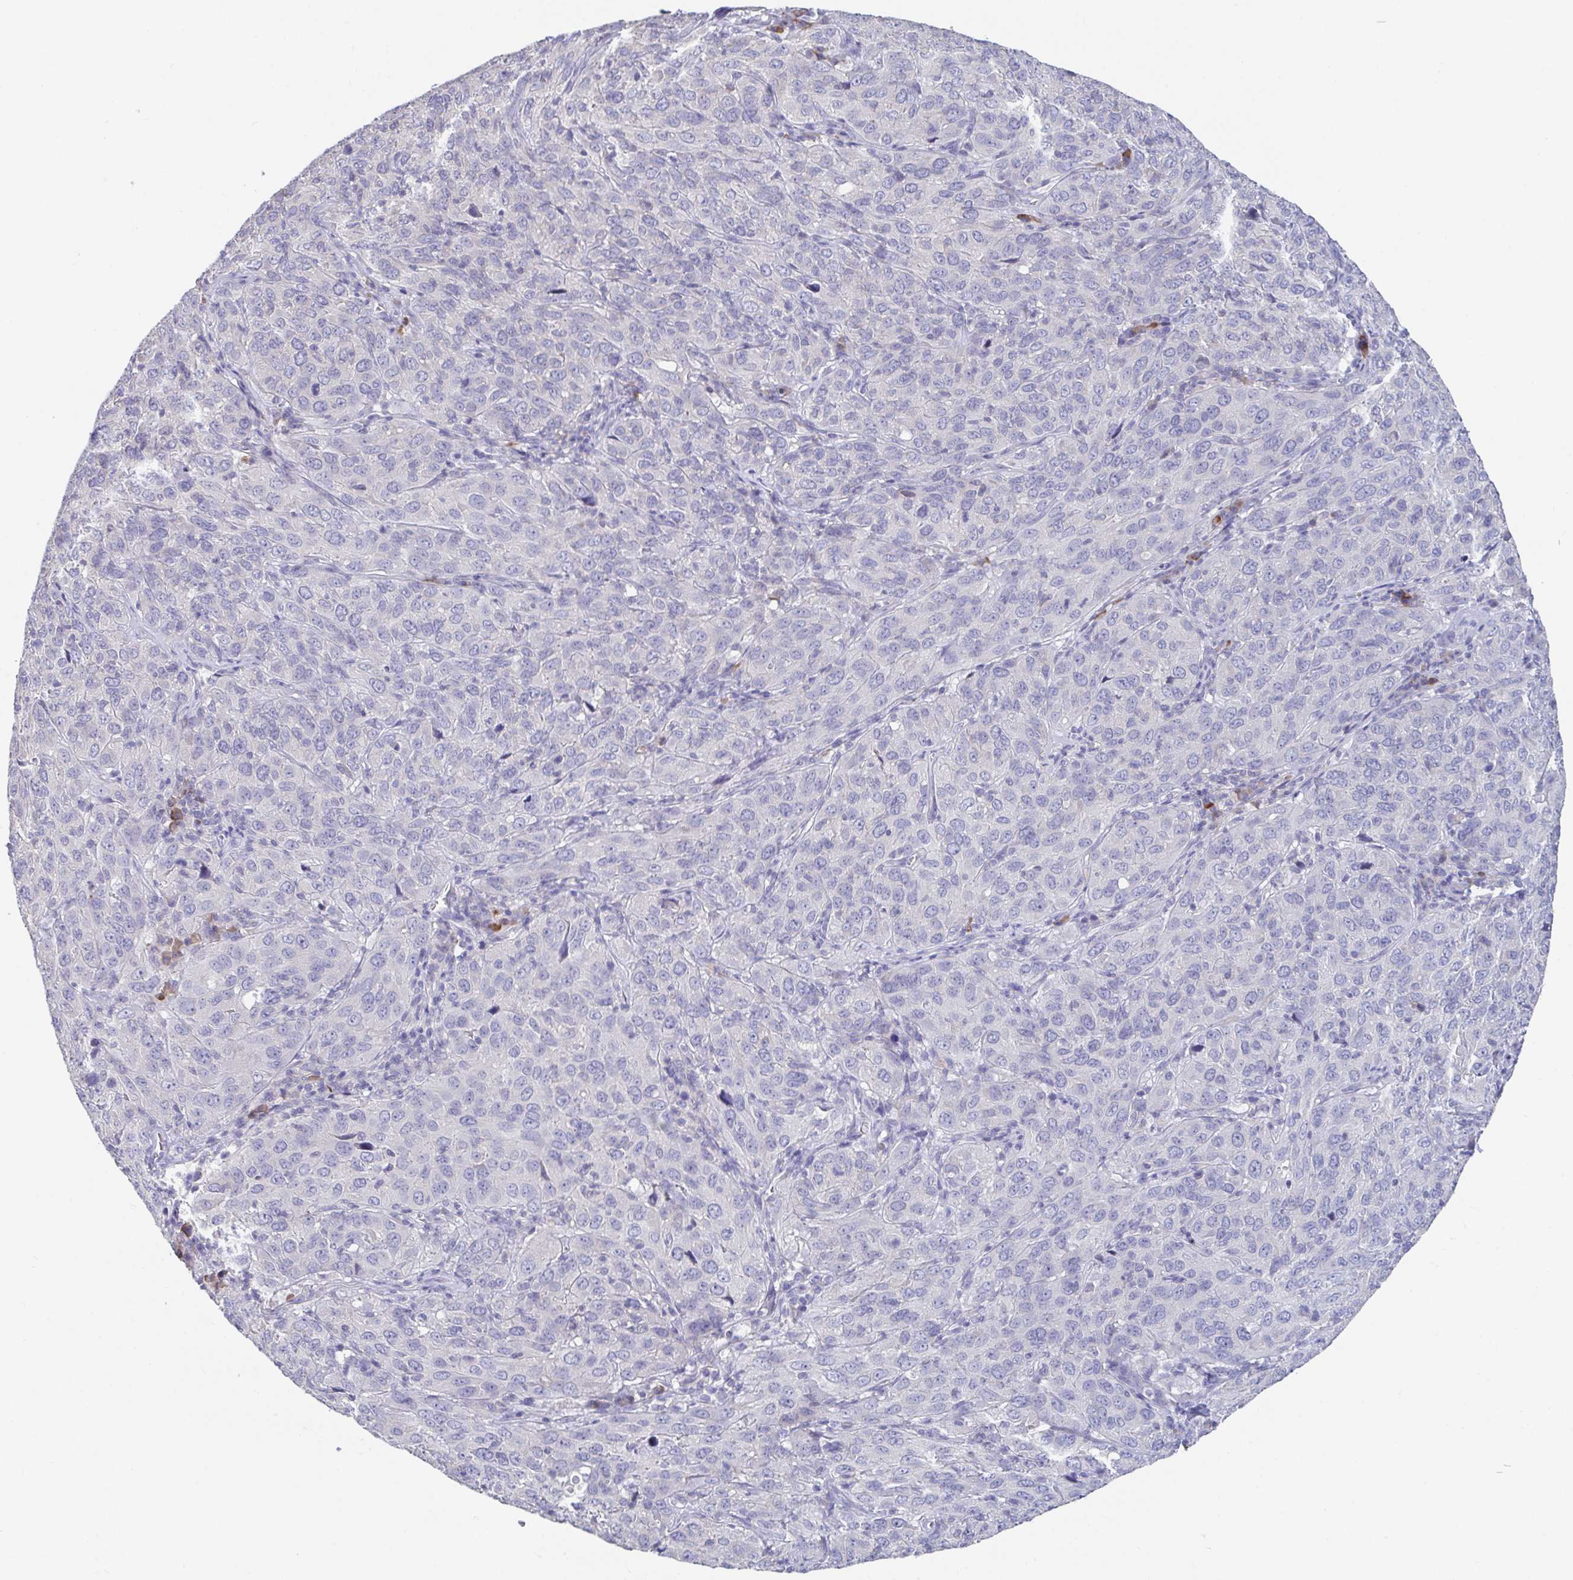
{"staining": {"intensity": "negative", "quantity": "none", "location": "none"}, "tissue": "cervical cancer", "cell_type": "Tumor cells", "image_type": "cancer", "snomed": [{"axis": "morphology", "description": "Normal tissue, NOS"}, {"axis": "morphology", "description": "Squamous cell carcinoma, NOS"}, {"axis": "topography", "description": "Cervix"}], "caption": "DAB immunohistochemical staining of cervical squamous cell carcinoma exhibits no significant staining in tumor cells.", "gene": "LRRC58", "patient": {"sex": "female", "age": 51}}